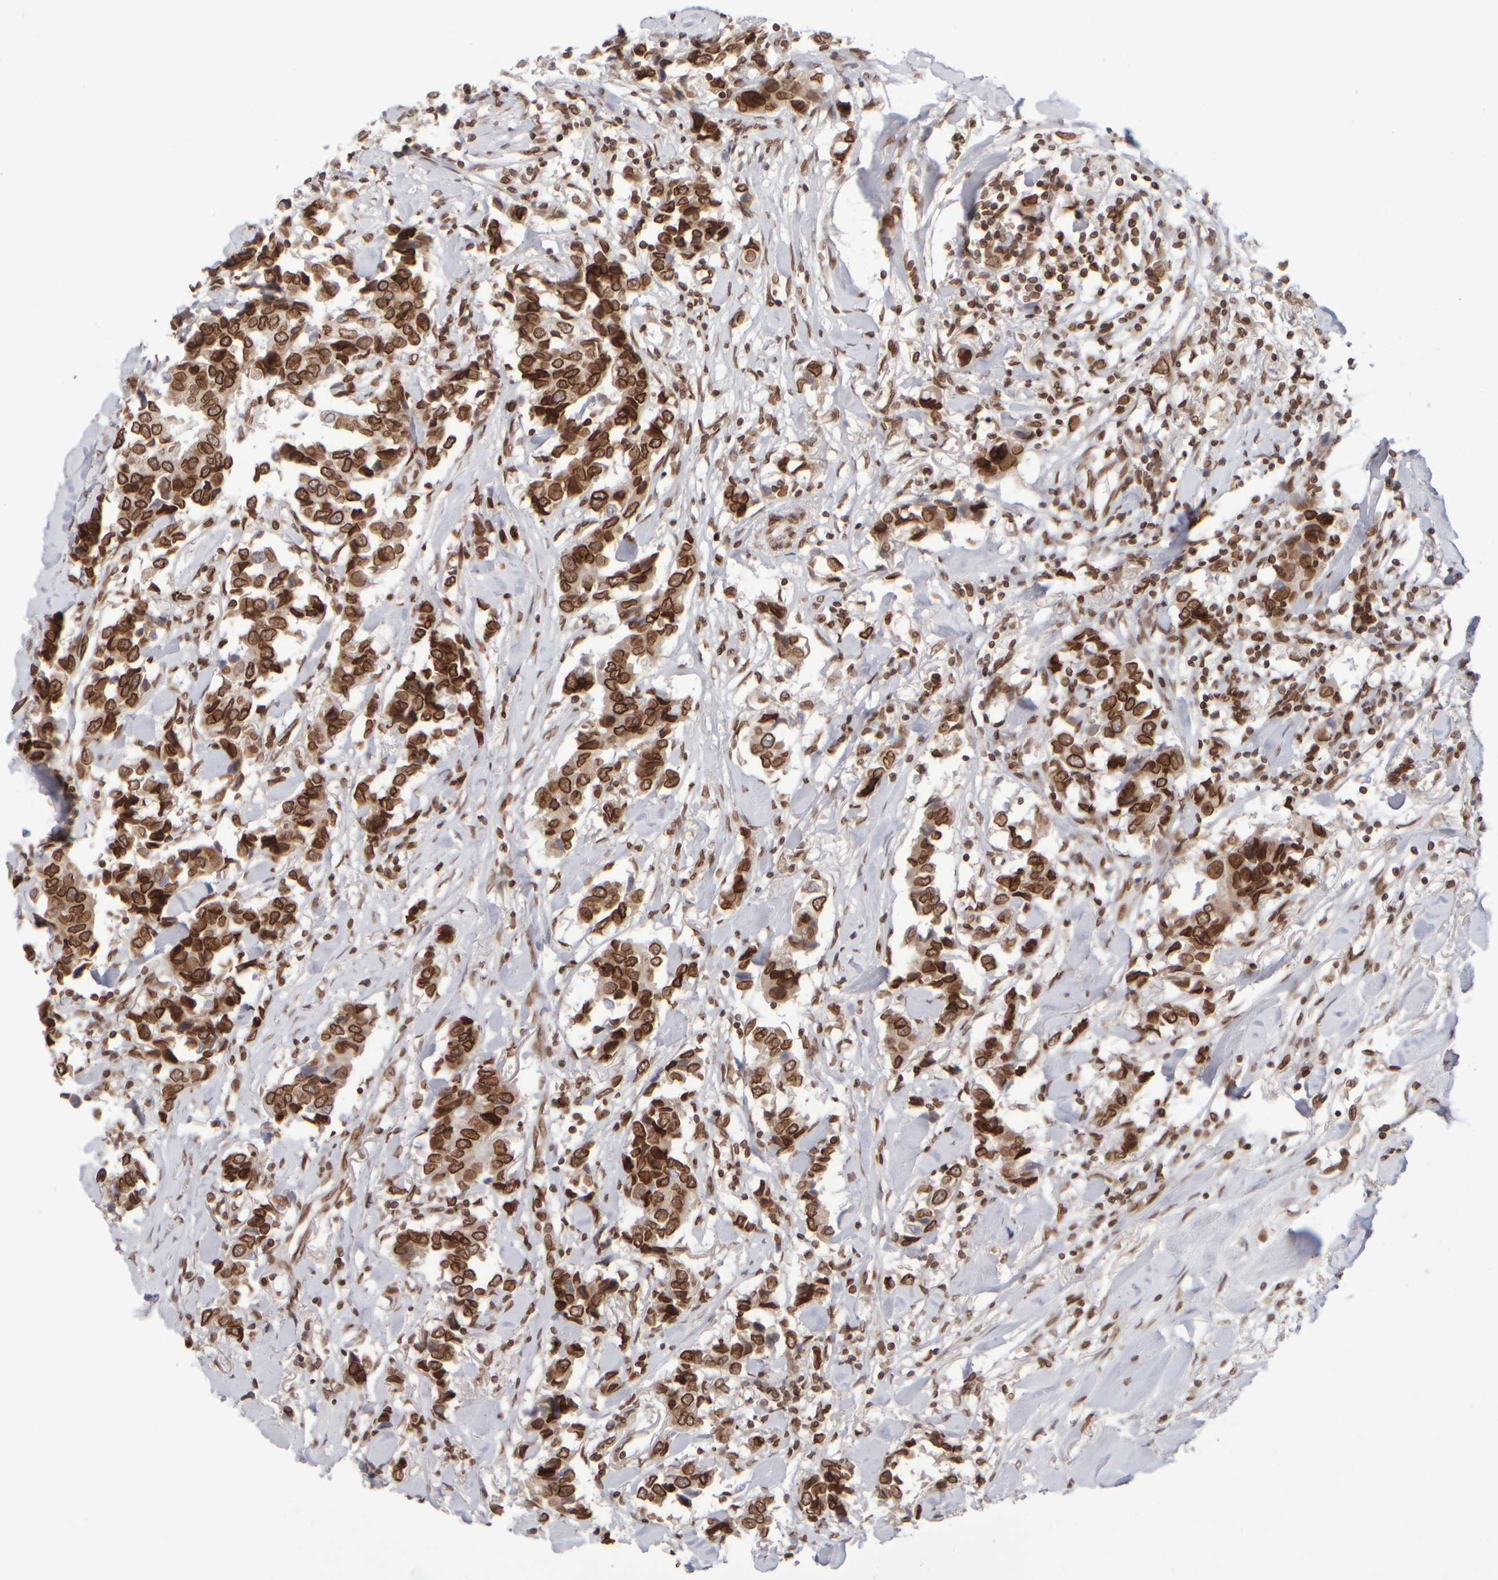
{"staining": {"intensity": "strong", "quantity": ">75%", "location": "cytoplasmic/membranous,nuclear"}, "tissue": "breast cancer", "cell_type": "Tumor cells", "image_type": "cancer", "snomed": [{"axis": "morphology", "description": "Duct carcinoma"}, {"axis": "topography", "description": "Breast"}], "caption": "Protein expression analysis of breast cancer demonstrates strong cytoplasmic/membranous and nuclear staining in about >75% of tumor cells.", "gene": "ZC3HC1", "patient": {"sex": "female", "age": 80}}